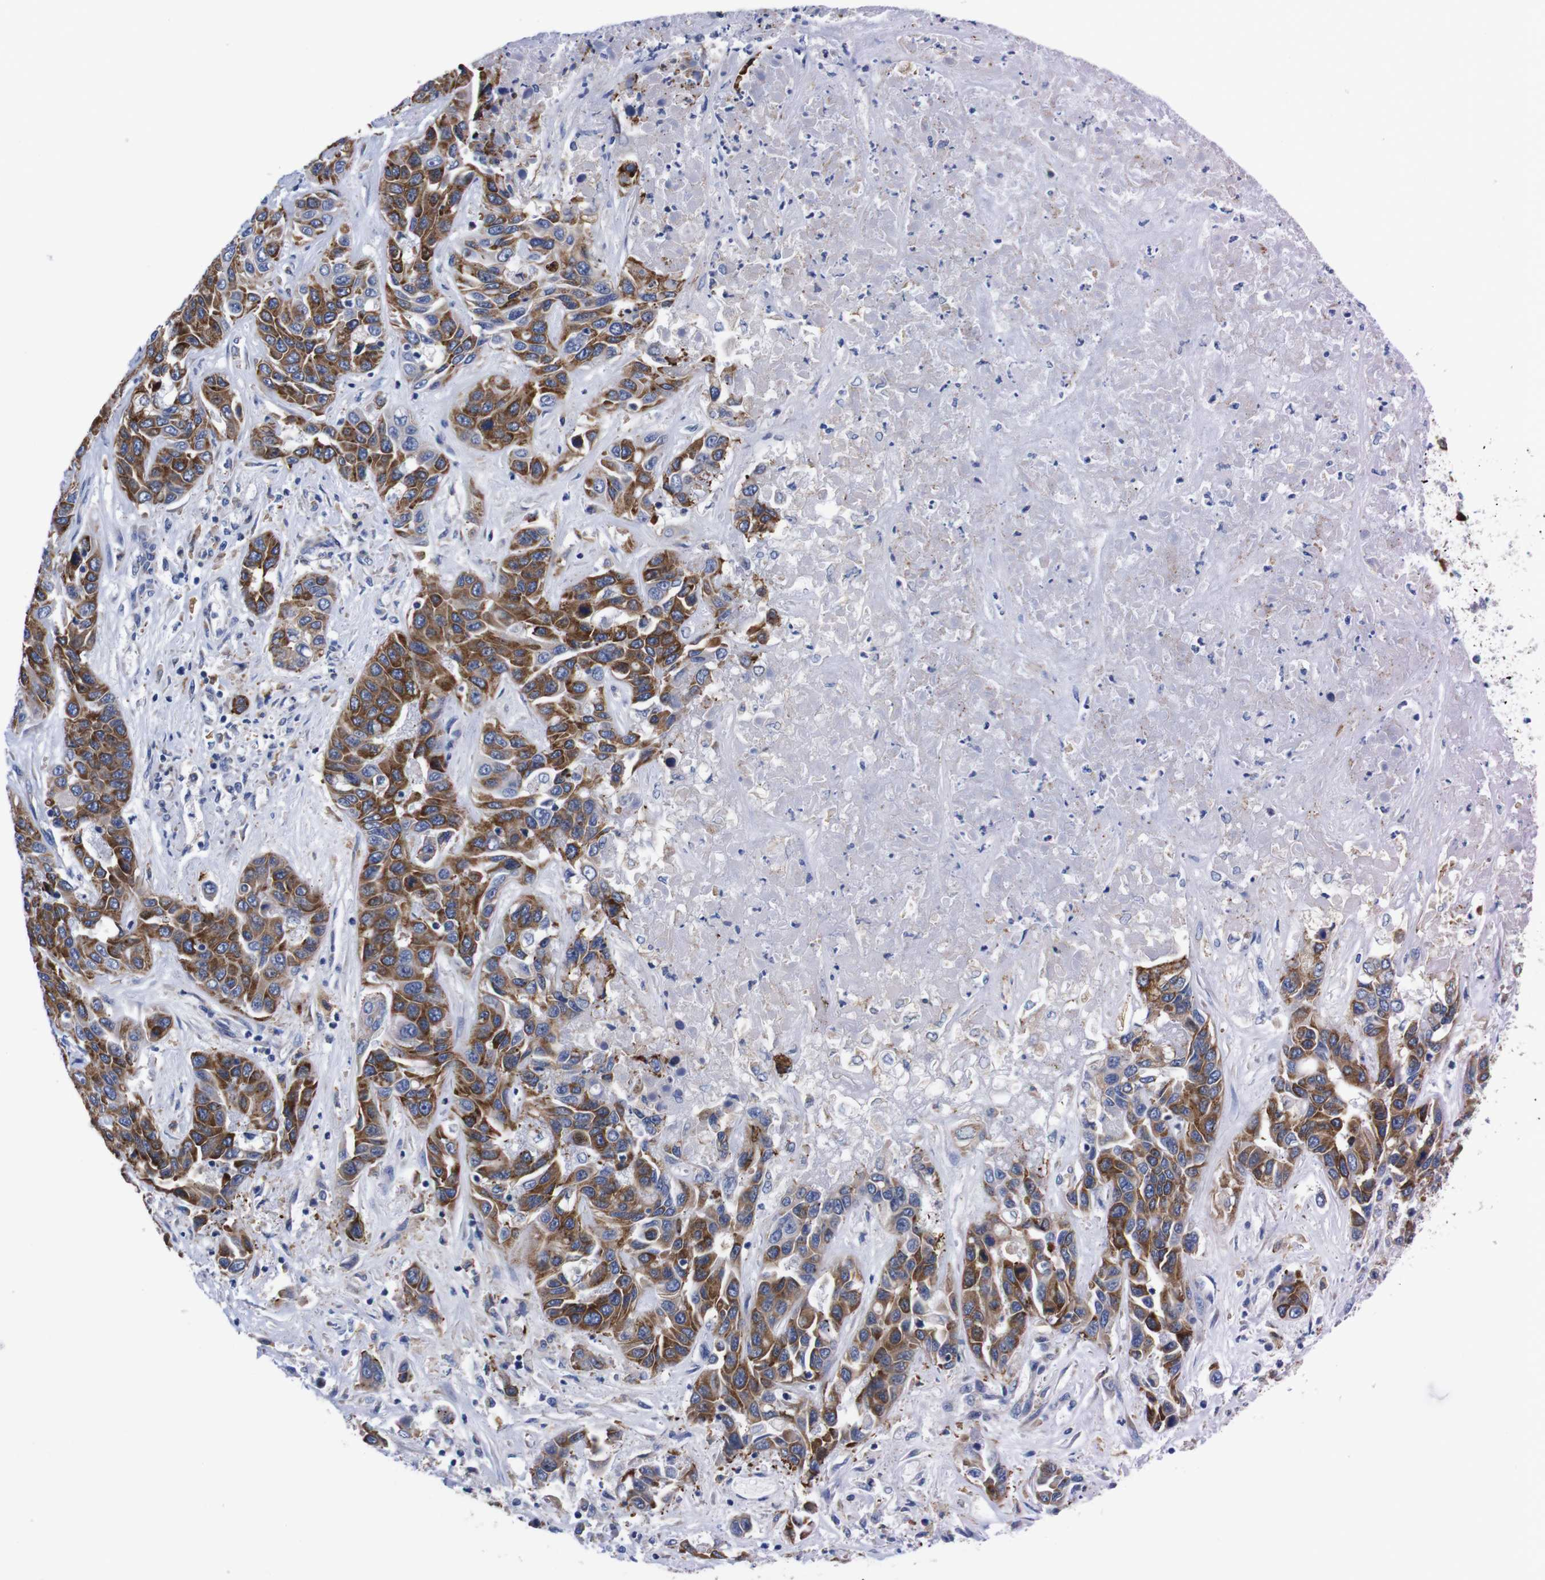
{"staining": {"intensity": "strong", "quantity": ">75%", "location": "cytoplasmic/membranous"}, "tissue": "liver cancer", "cell_type": "Tumor cells", "image_type": "cancer", "snomed": [{"axis": "morphology", "description": "Cholangiocarcinoma"}, {"axis": "topography", "description": "Liver"}], "caption": "A micrograph of human liver cholangiocarcinoma stained for a protein displays strong cytoplasmic/membranous brown staining in tumor cells.", "gene": "NEBL", "patient": {"sex": "female", "age": 52}}